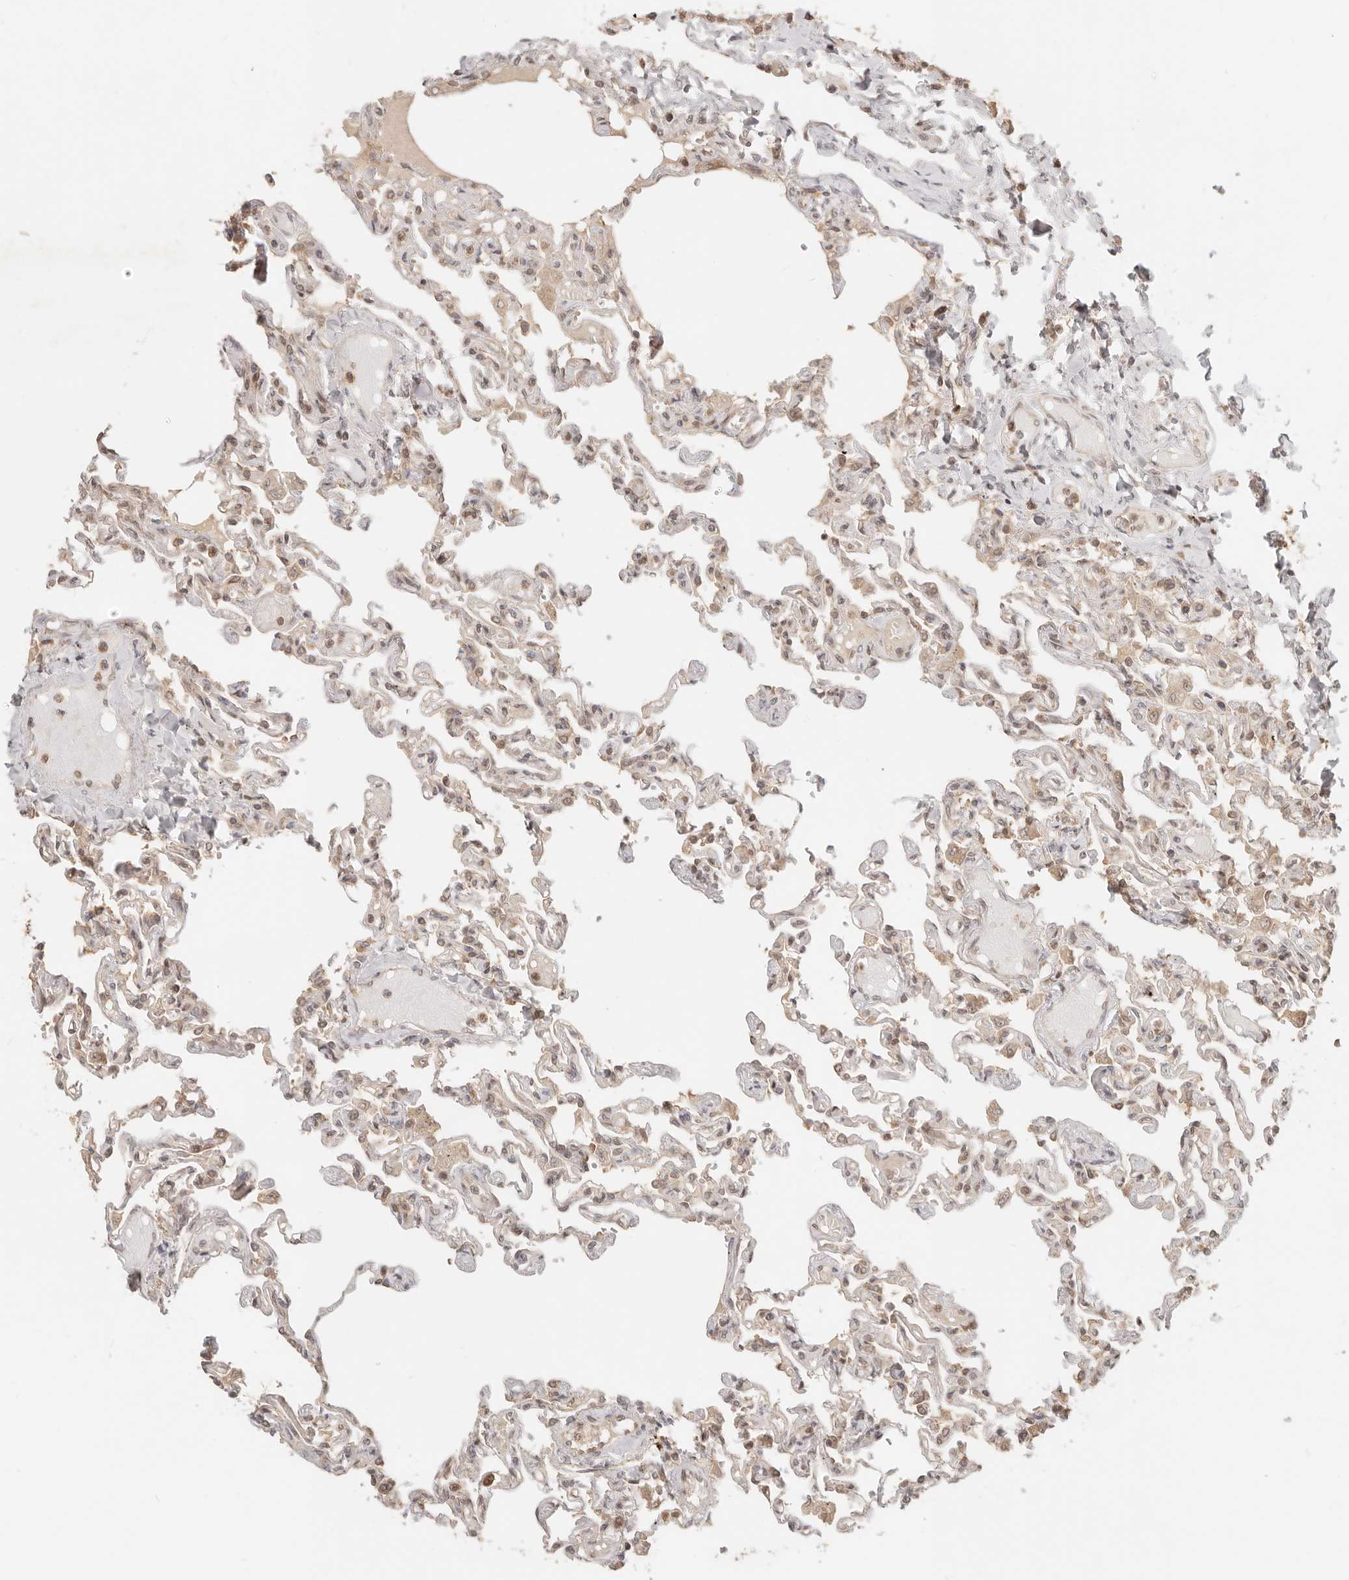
{"staining": {"intensity": "moderate", "quantity": "25%-75%", "location": "cytoplasmic/membranous,nuclear"}, "tissue": "lung", "cell_type": "Alveolar cells", "image_type": "normal", "snomed": [{"axis": "morphology", "description": "Normal tissue, NOS"}, {"axis": "topography", "description": "Lung"}], "caption": "Lung stained for a protein shows moderate cytoplasmic/membranous,nuclear positivity in alveolar cells. (DAB (3,3'-diaminobenzidine) = brown stain, brightfield microscopy at high magnification).", "gene": "BAALC", "patient": {"sex": "male", "age": 21}}